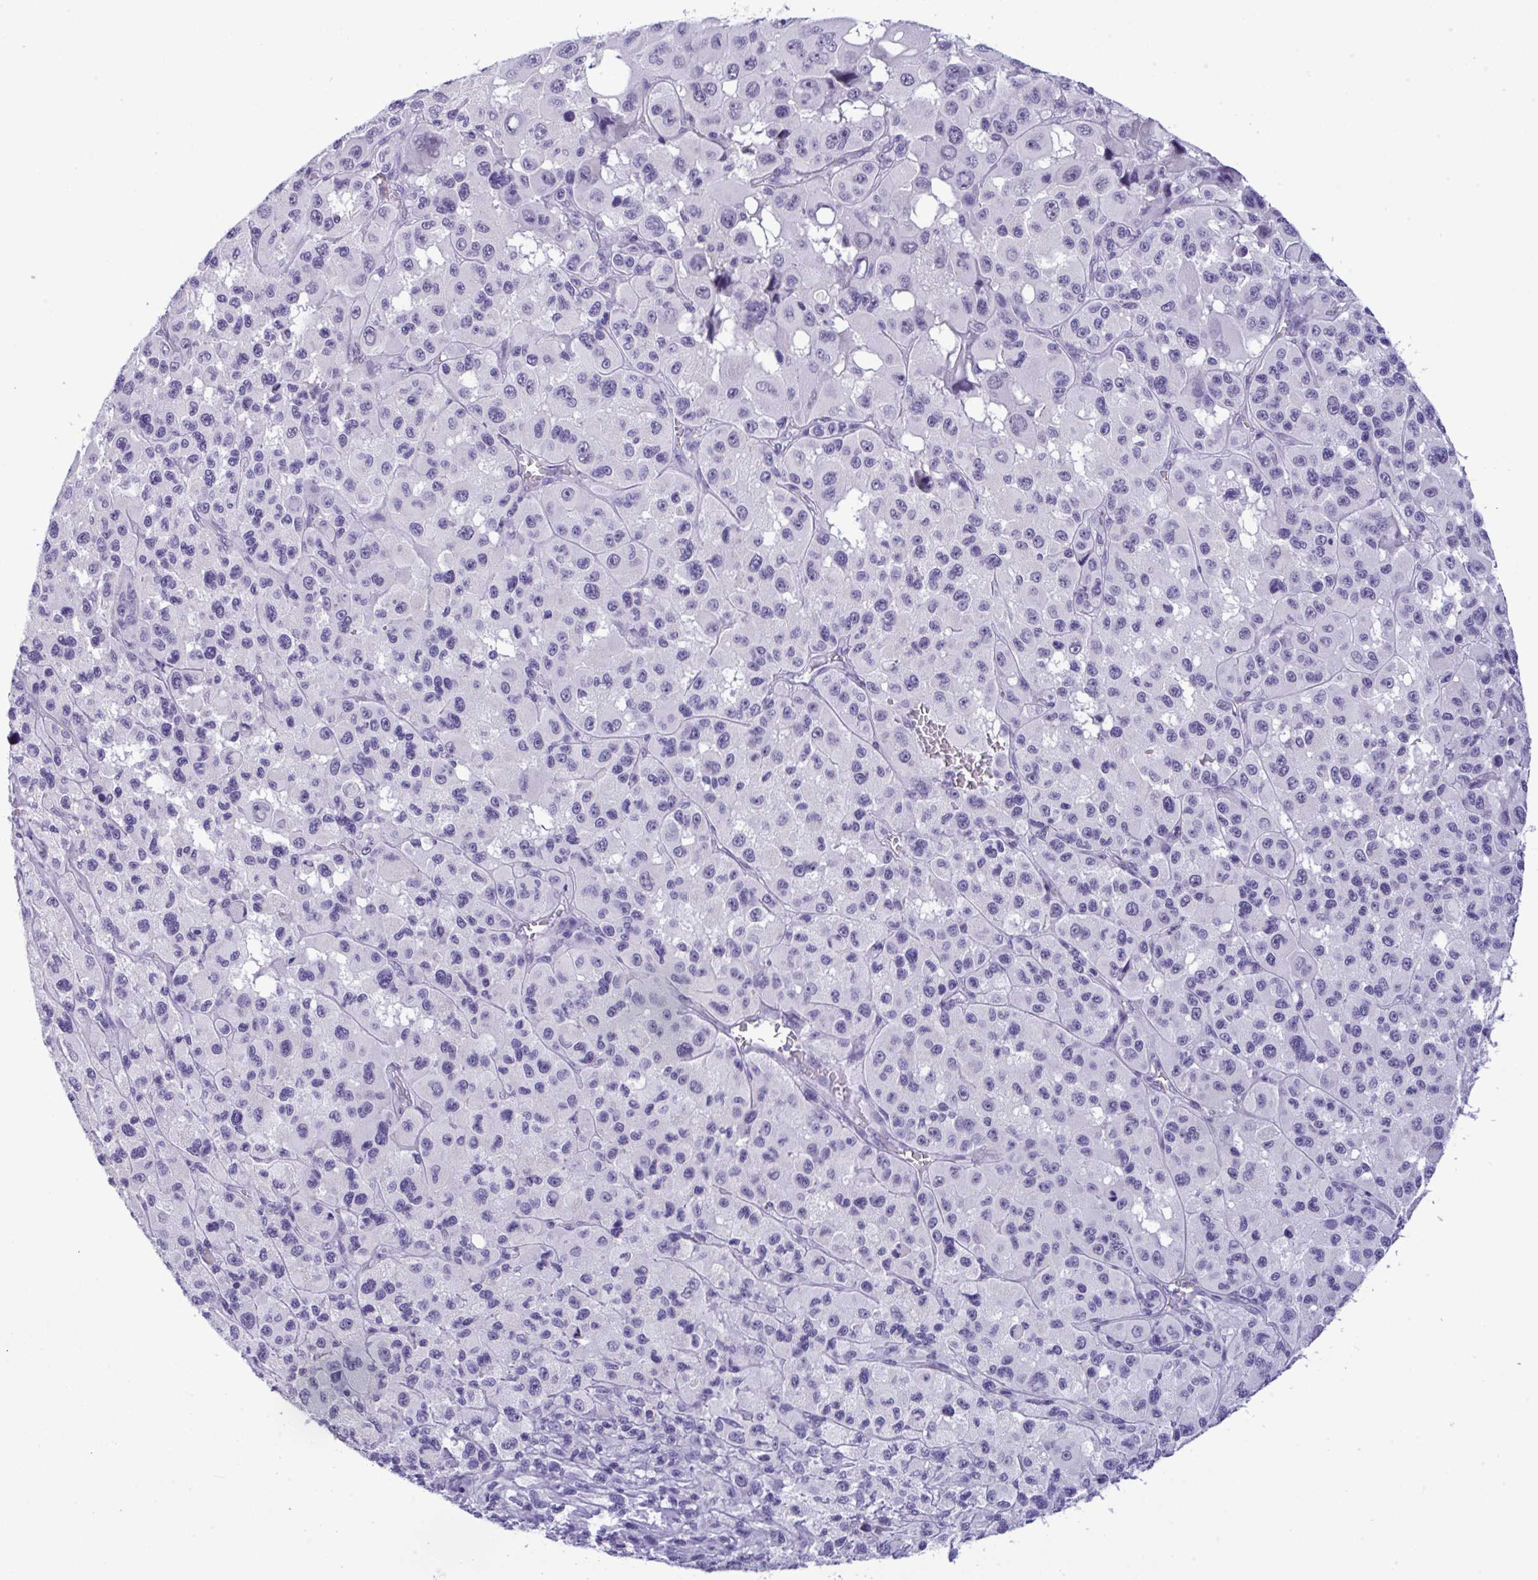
{"staining": {"intensity": "negative", "quantity": "none", "location": "none"}, "tissue": "melanoma", "cell_type": "Tumor cells", "image_type": "cancer", "snomed": [{"axis": "morphology", "description": "Malignant melanoma, Metastatic site"}, {"axis": "topography", "description": "Lymph node"}], "caption": "Tumor cells are negative for protein expression in human melanoma.", "gene": "YBX2", "patient": {"sex": "female", "age": 65}}